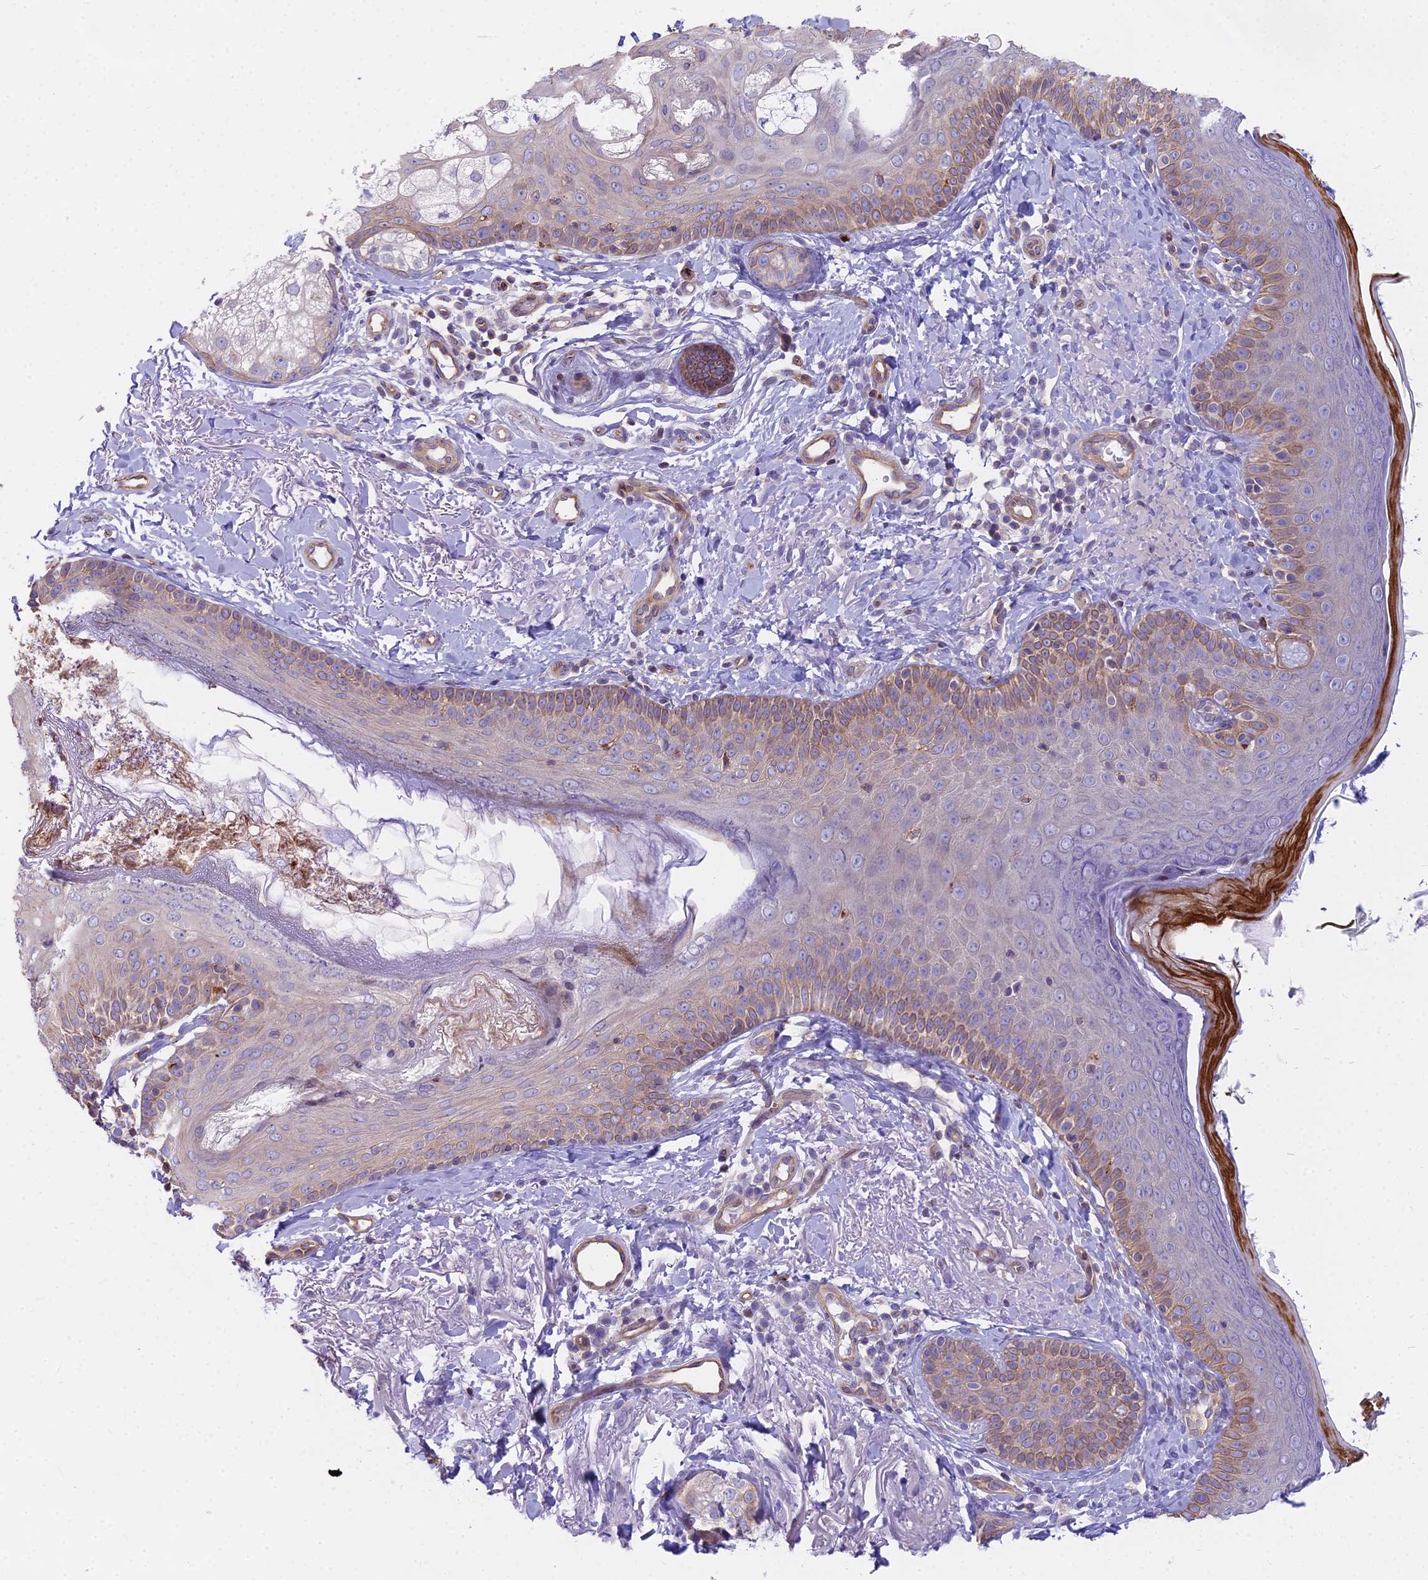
{"staining": {"intensity": "negative", "quantity": "none", "location": "none"}, "tissue": "skin", "cell_type": "Fibroblasts", "image_type": "normal", "snomed": [{"axis": "morphology", "description": "Normal tissue, NOS"}, {"axis": "topography", "description": "Skin"}], "caption": "The image reveals no significant positivity in fibroblasts of skin. Nuclei are stained in blue.", "gene": "HLA", "patient": {"sex": "male", "age": 57}}